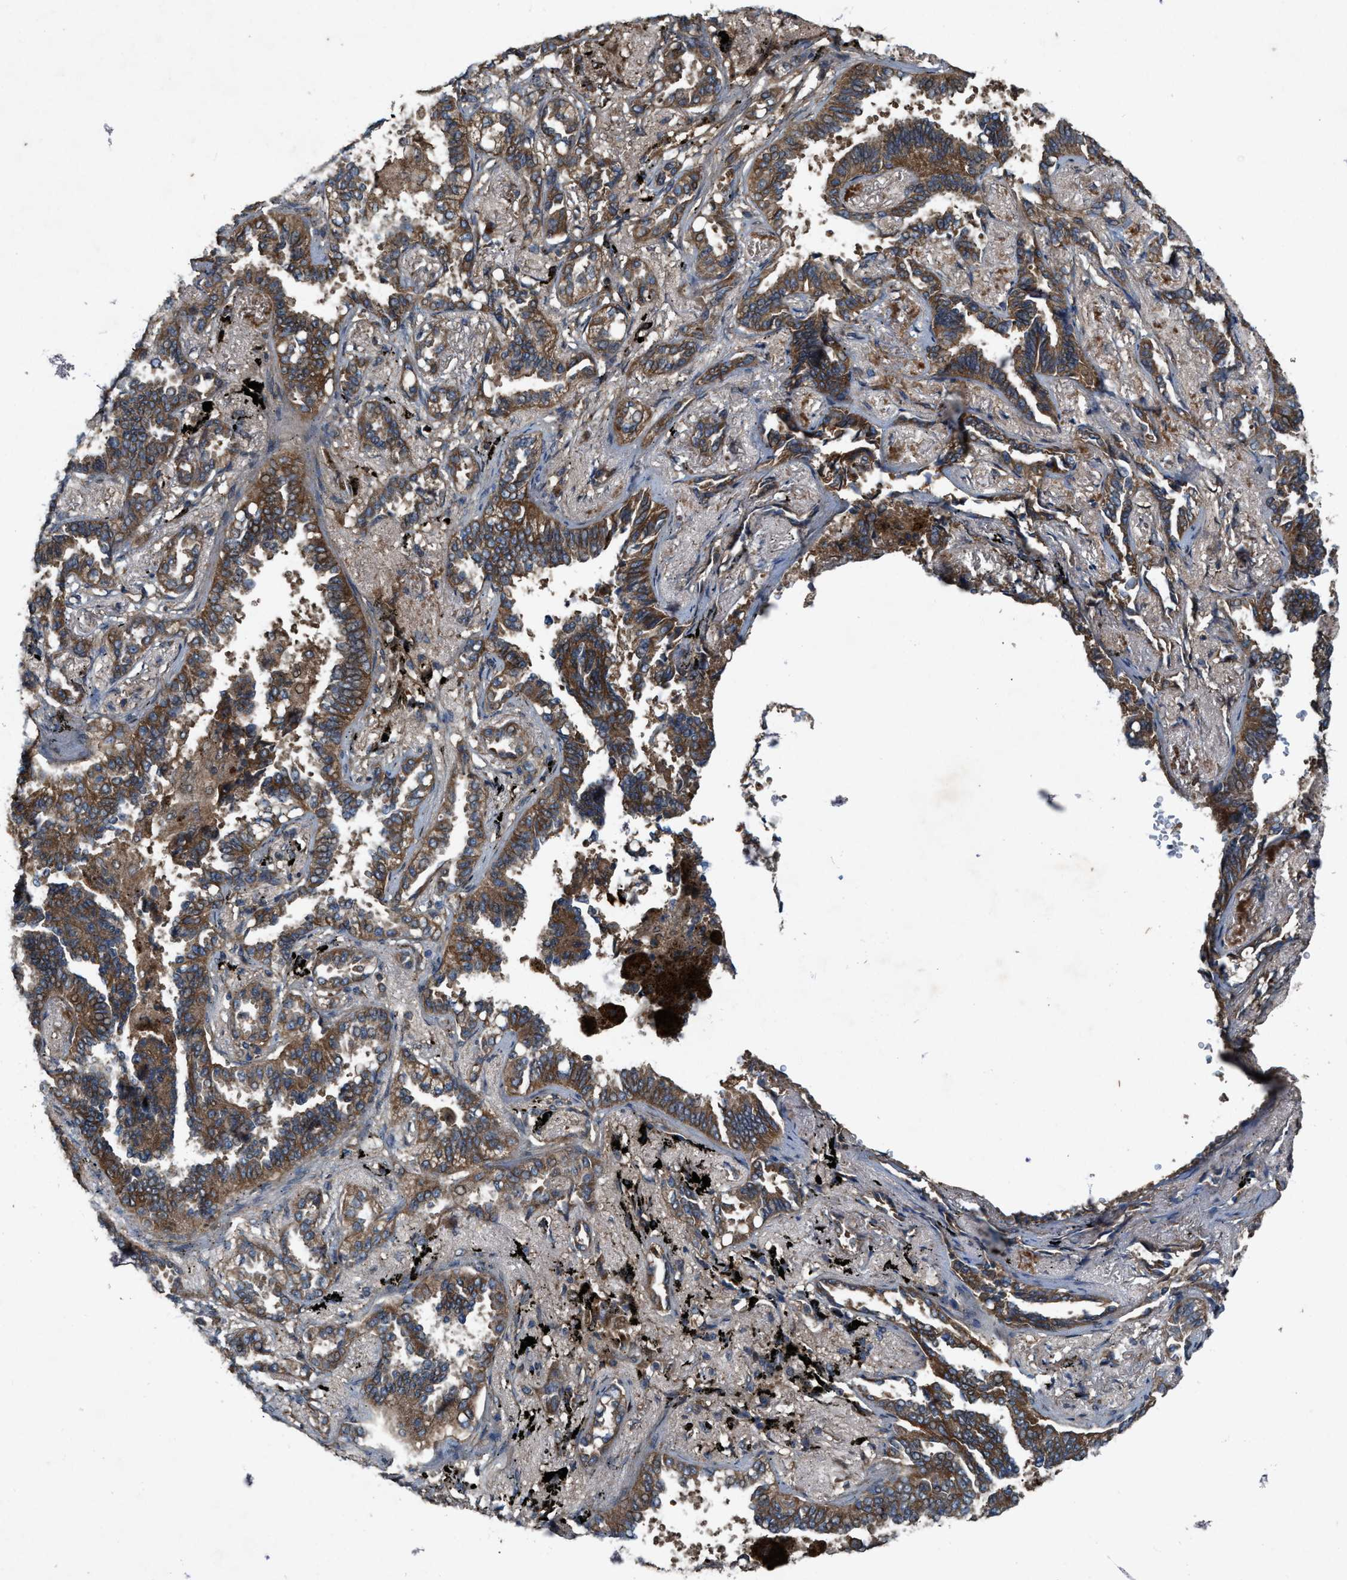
{"staining": {"intensity": "moderate", "quantity": ">75%", "location": "cytoplasmic/membranous"}, "tissue": "lung cancer", "cell_type": "Tumor cells", "image_type": "cancer", "snomed": [{"axis": "morphology", "description": "Adenocarcinoma, NOS"}, {"axis": "topography", "description": "Lung"}], "caption": "DAB immunohistochemical staining of human lung cancer demonstrates moderate cytoplasmic/membranous protein expression in about >75% of tumor cells.", "gene": "PDP2", "patient": {"sex": "male", "age": 59}}